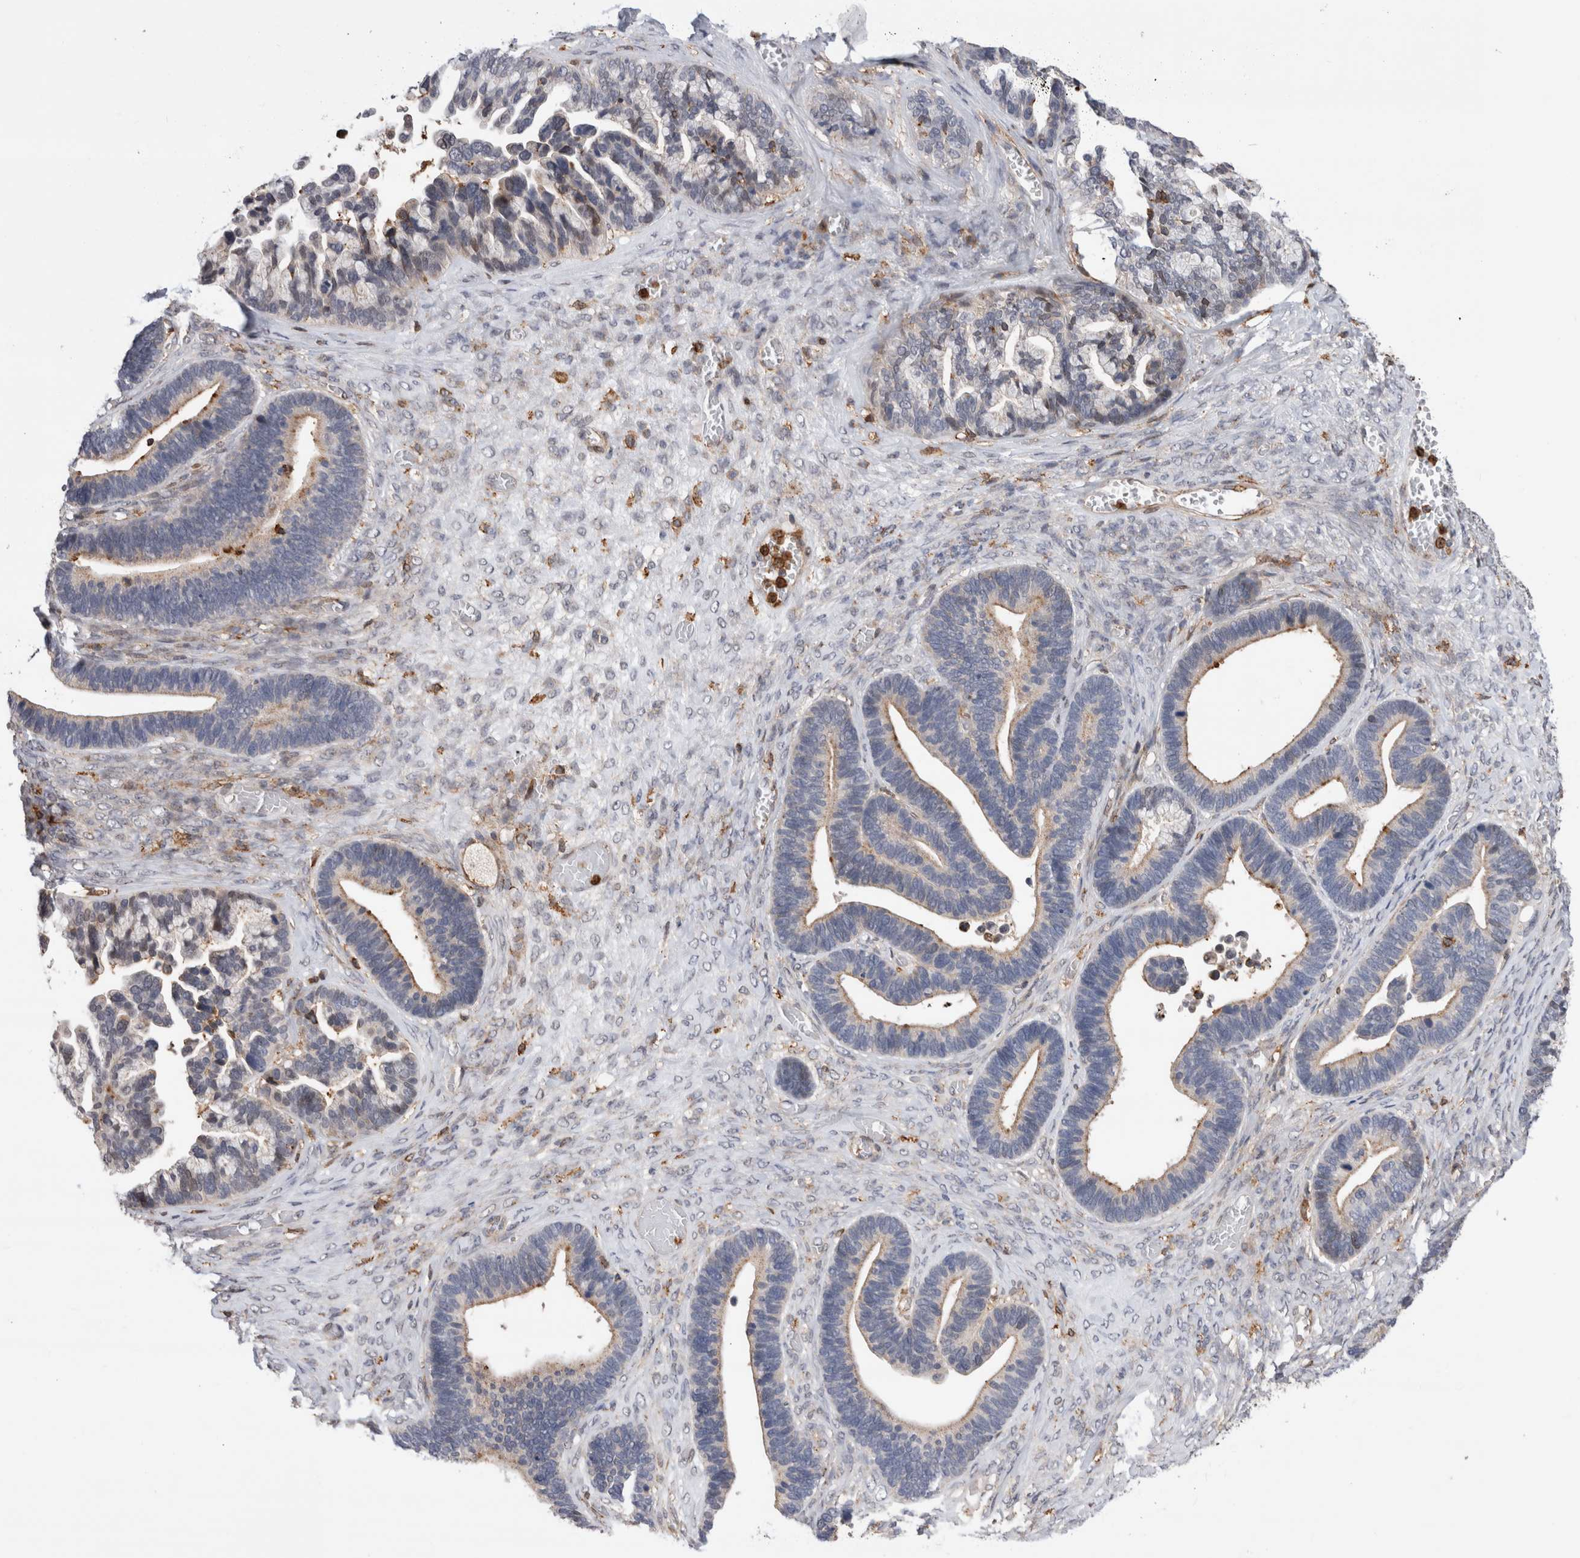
{"staining": {"intensity": "weak", "quantity": "25%-75%", "location": "cytoplasmic/membranous"}, "tissue": "ovarian cancer", "cell_type": "Tumor cells", "image_type": "cancer", "snomed": [{"axis": "morphology", "description": "Cystadenocarcinoma, serous, NOS"}, {"axis": "topography", "description": "Ovary"}], "caption": "This is a micrograph of IHC staining of ovarian cancer, which shows weak positivity in the cytoplasmic/membranous of tumor cells.", "gene": "CCDC88B", "patient": {"sex": "female", "age": 56}}